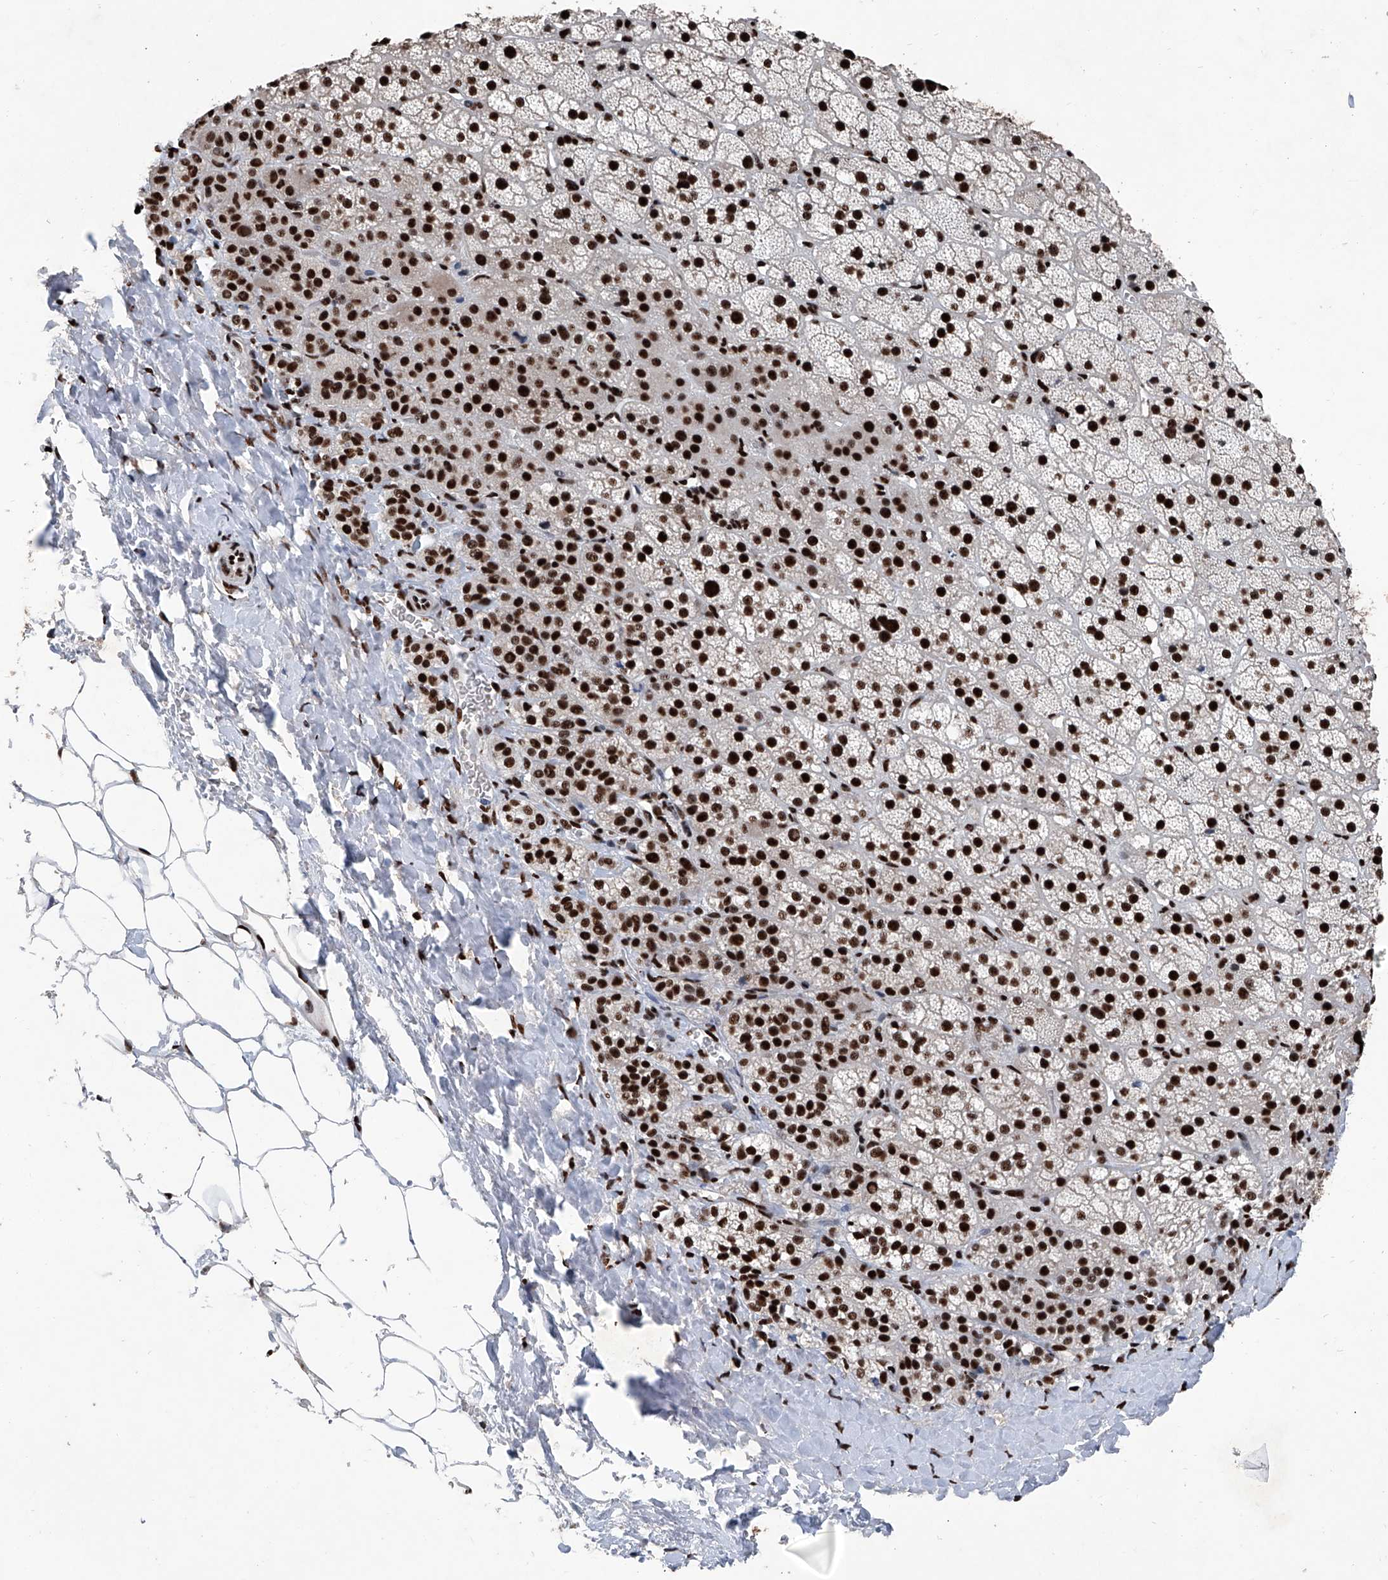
{"staining": {"intensity": "strong", "quantity": ">75%", "location": "nuclear"}, "tissue": "adrenal gland", "cell_type": "Glandular cells", "image_type": "normal", "snomed": [{"axis": "morphology", "description": "Normal tissue, NOS"}, {"axis": "topography", "description": "Adrenal gland"}], "caption": "Immunohistochemical staining of unremarkable adrenal gland displays strong nuclear protein staining in approximately >75% of glandular cells. (DAB (3,3'-diaminobenzidine) = brown stain, brightfield microscopy at high magnification).", "gene": "DDX39B", "patient": {"sex": "female", "age": 57}}